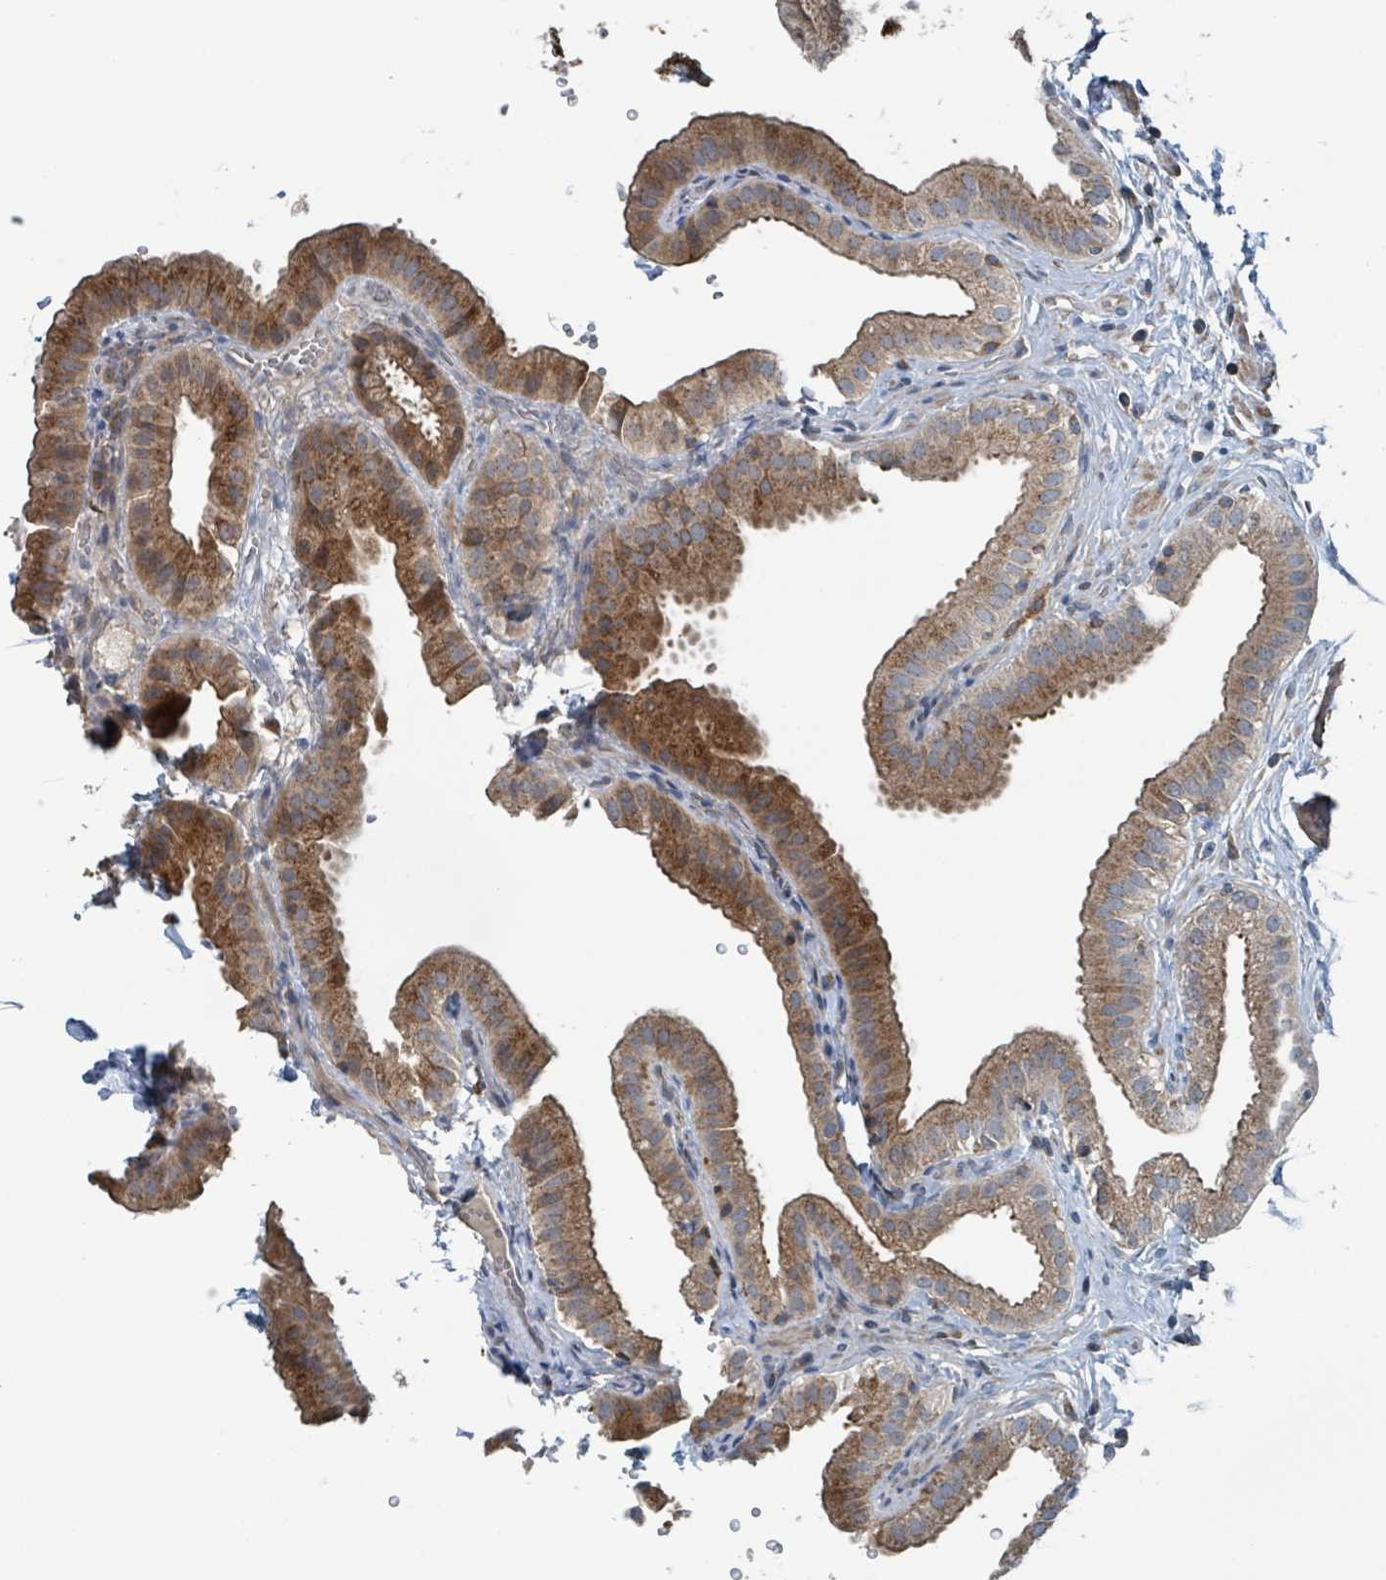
{"staining": {"intensity": "strong", "quantity": "25%-75%", "location": "cytoplasmic/membranous"}, "tissue": "gallbladder", "cell_type": "Glandular cells", "image_type": "normal", "snomed": [{"axis": "morphology", "description": "Normal tissue, NOS"}, {"axis": "topography", "description": "Gallbladder"}], "caption": "Brown immunohistochemical staining in normal gallbladder displays strong cytoplasmic/membranous positivity in approximately 25%-75% of glandular cells.", "gene": "ACBD4", "patient": {"sex": "female", "age": 61}}